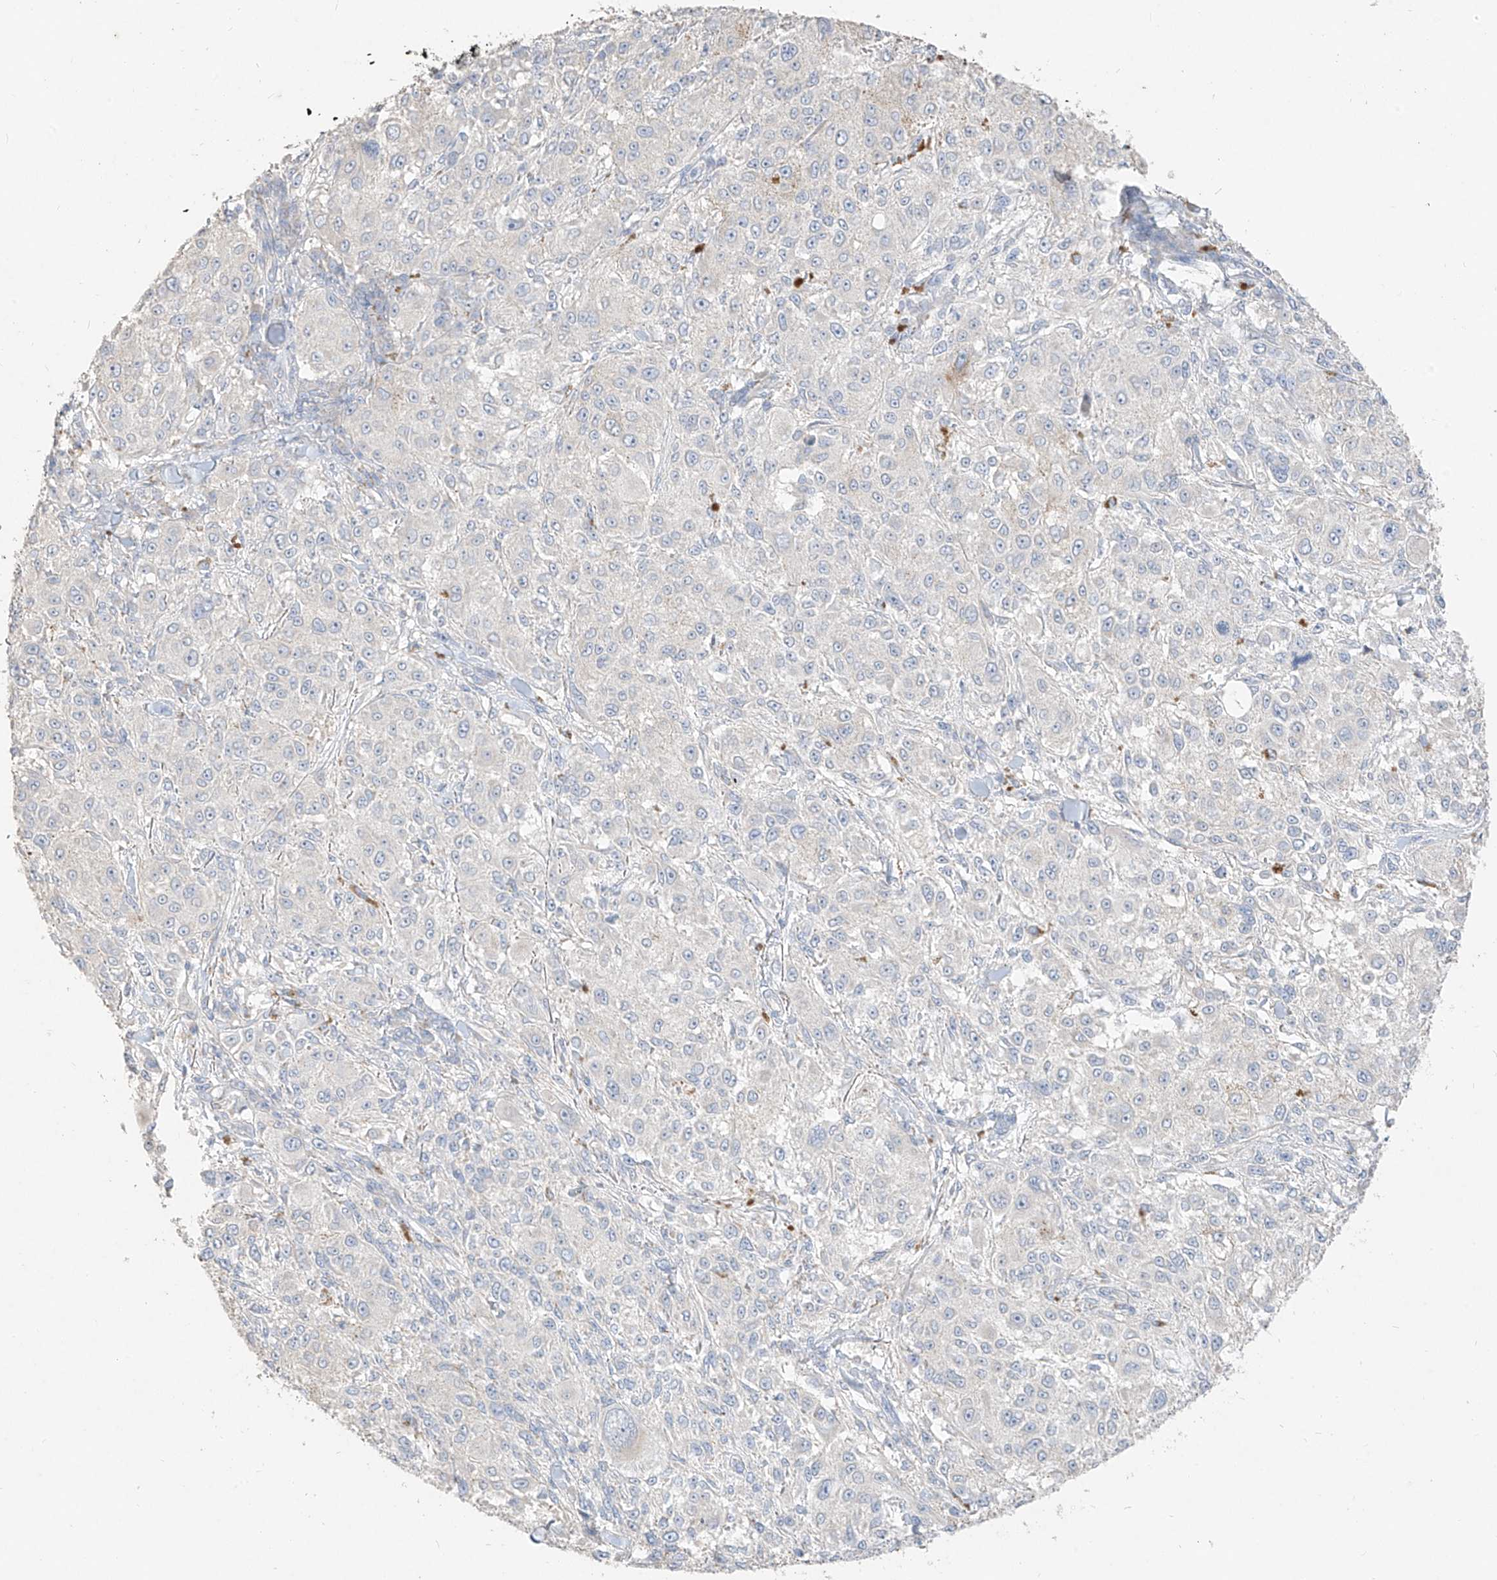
{"staining": {"intensity": "negative", "quantity": "none", "location": "none"}, "tissue": "melanoma", "cell_type": "Tumor cells", "image_type": "cancer", "snomed": [{"axis": "morphology", "description": "Necrosis, NOS"}, {"axis": "morphology", "description": "Malignant melanoma, NOS"}, {"axis": "topography", "description": "Skin"}], "caption": "This is a histopathology image of IHC staining of malignant melanoma, which shows no positivity in tumor cells. (Brightfield microscopy of DAB (3,3'-diaminobenzidine) immunohistochemistry at high magnification).", "gene": "ZZEF1", "patient": {"sex": "female", "age": 87}}